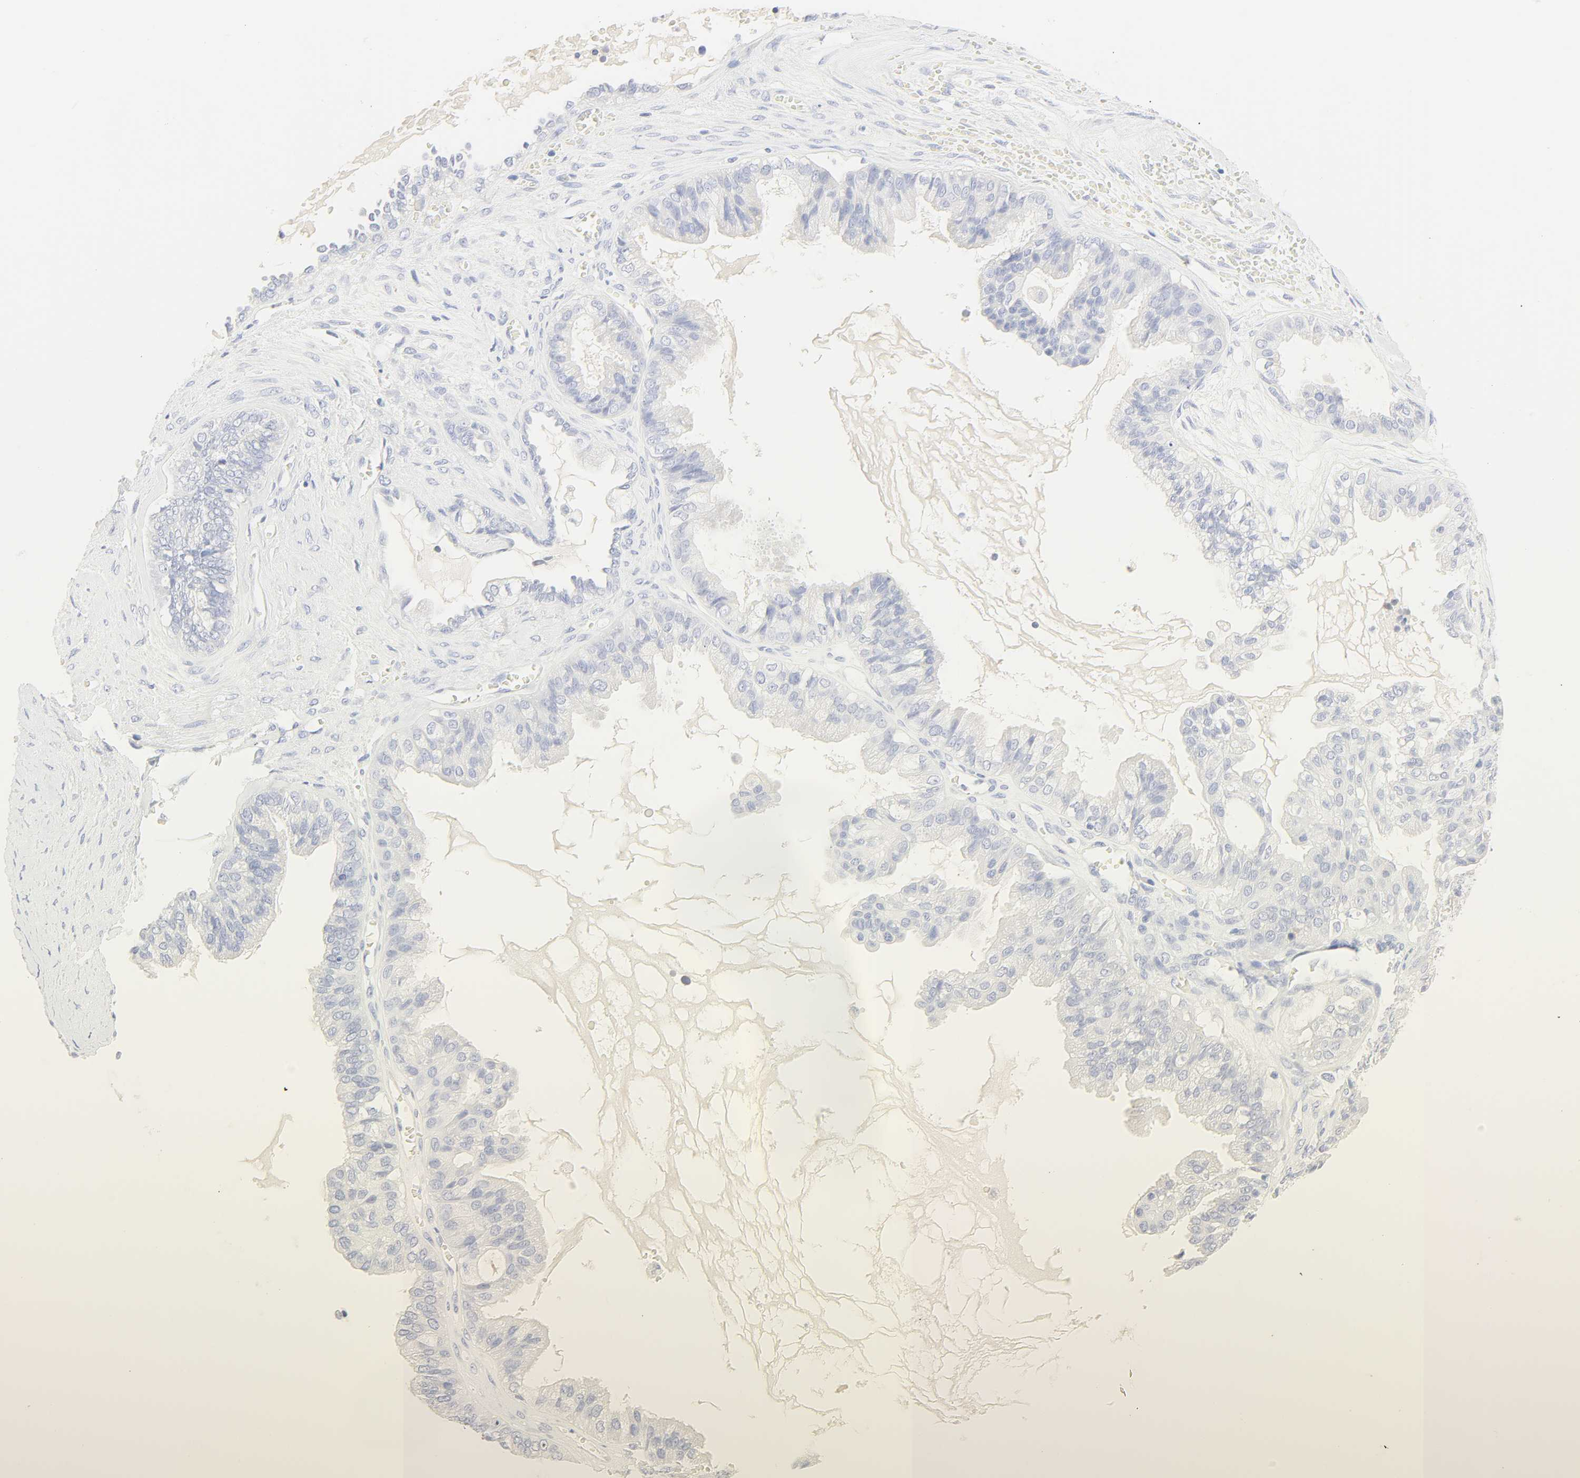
{"staining": {"intensity": "negative", "quantity": "none", "location": "none"}, "tissue": "ovarian cancer", "cell_type": "Tumor cells", "image_type": "cancer", "snomed": [{"axis": "morphology", "description": "Carcinoma, NOS"}, {"axis": "morphology", "description": "Carcinoma, endometroid"}, {"axis": "topography", "description": "Ovary"}], "caption": "An IHC photomicrograph of endometroid carcinoma (ovarian) is shown. There is no staining in tumor cells of endometroid carcinoma (ovarian).", "gene": "SLCO1B3", "patient": {"sex": "female", "age": 50}}